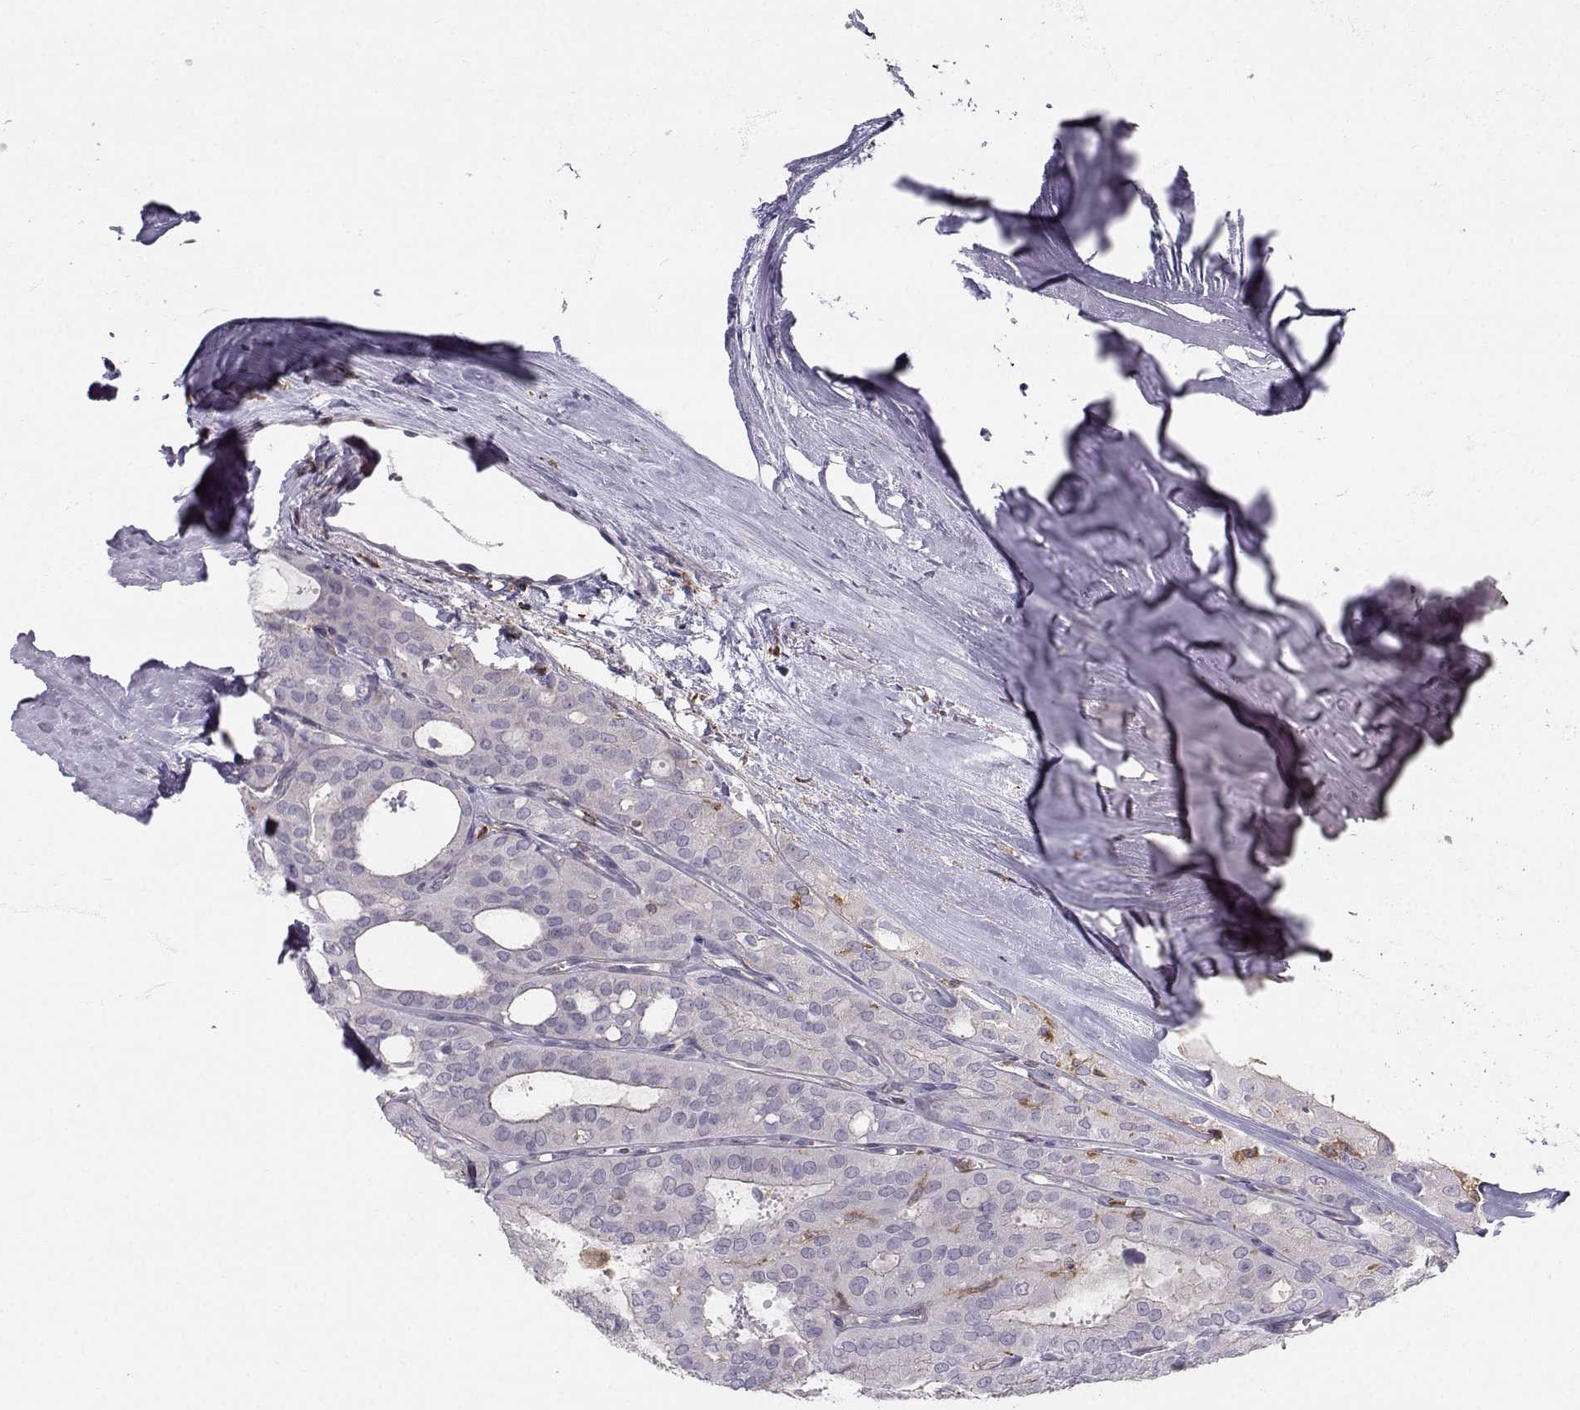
{"staining": {"intensity": "negative", "quantity": "none", "location": "none"}, "tissue": "thyroid cancer", "cell_type": "Tumor cells", "image_type": "cancer", "snomed": [{"axis": "morphology", "description": "Follicular adenoma carcinoma, NOS"}, {"axis": "topography", "description": "Thyroid gland"}], "caption": "A photomicrograph of follicular adenoma carcinoma (thyroid) stained for a protein displays no brown staining in tumor cells.", "gene": "ZBTB32", "patient": {"sex": "male", "age": 75}}